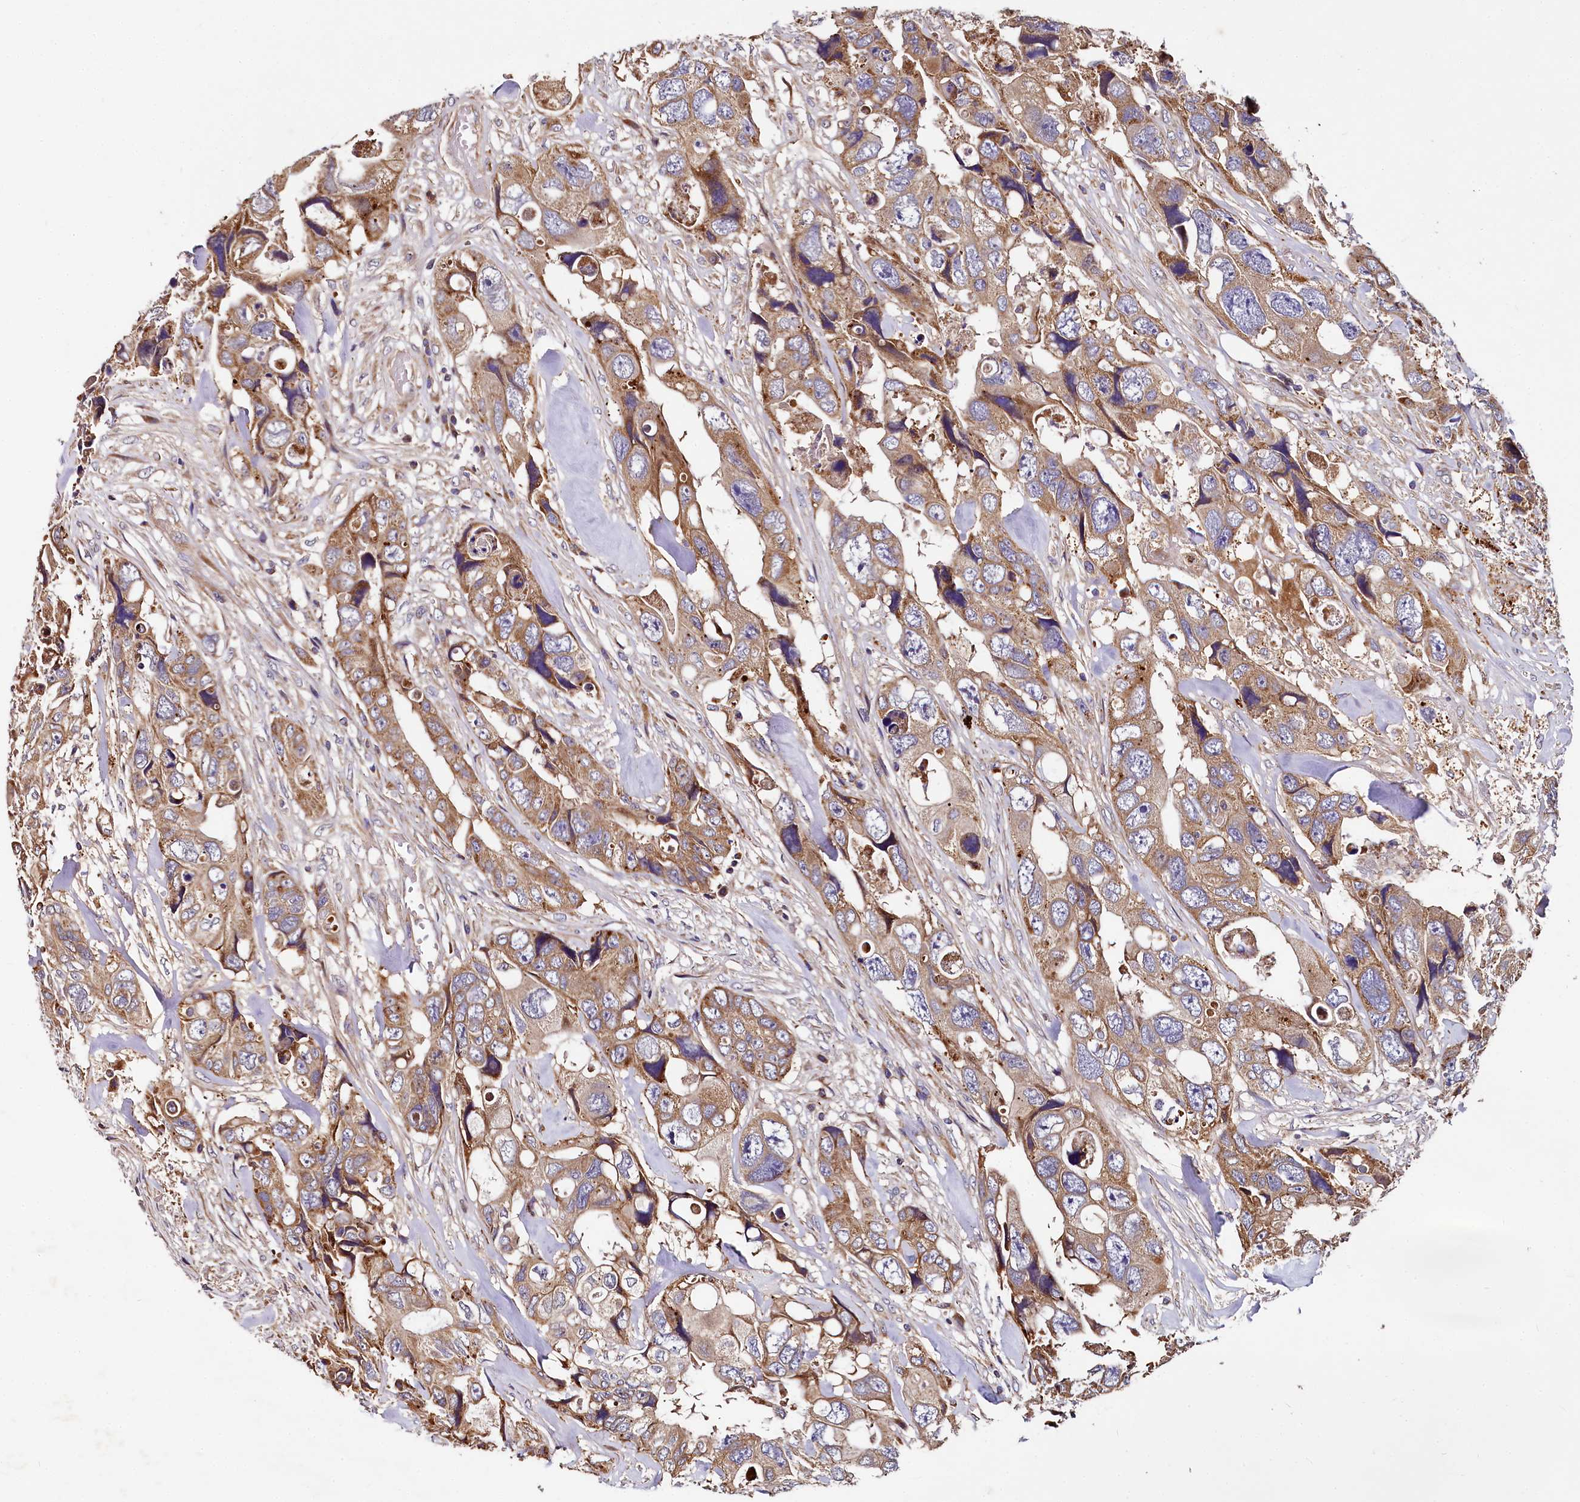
{"staining": {"intensity": "moderate", "quantity": ">75%", "location": "cytoplasmic/membranous"}, "tissue": "colorectal cancer", "cell_type": "Tumor cells", "image_type": "cancer", "snomed": [{"axis": "morphology", "description": "Adenocarcinoma, NOS"}, {"axis": "topography", "description": "Rectum"}], "caption": "Immunohistochemical staining of human adenocarcinoma (colorectal) shows medium levels of moderate cytoplasmic/membranous protein staining in about >75% of tumor cells.", "gene": "SPRYD3", "patient": {"sex": "male", "age": 57}}